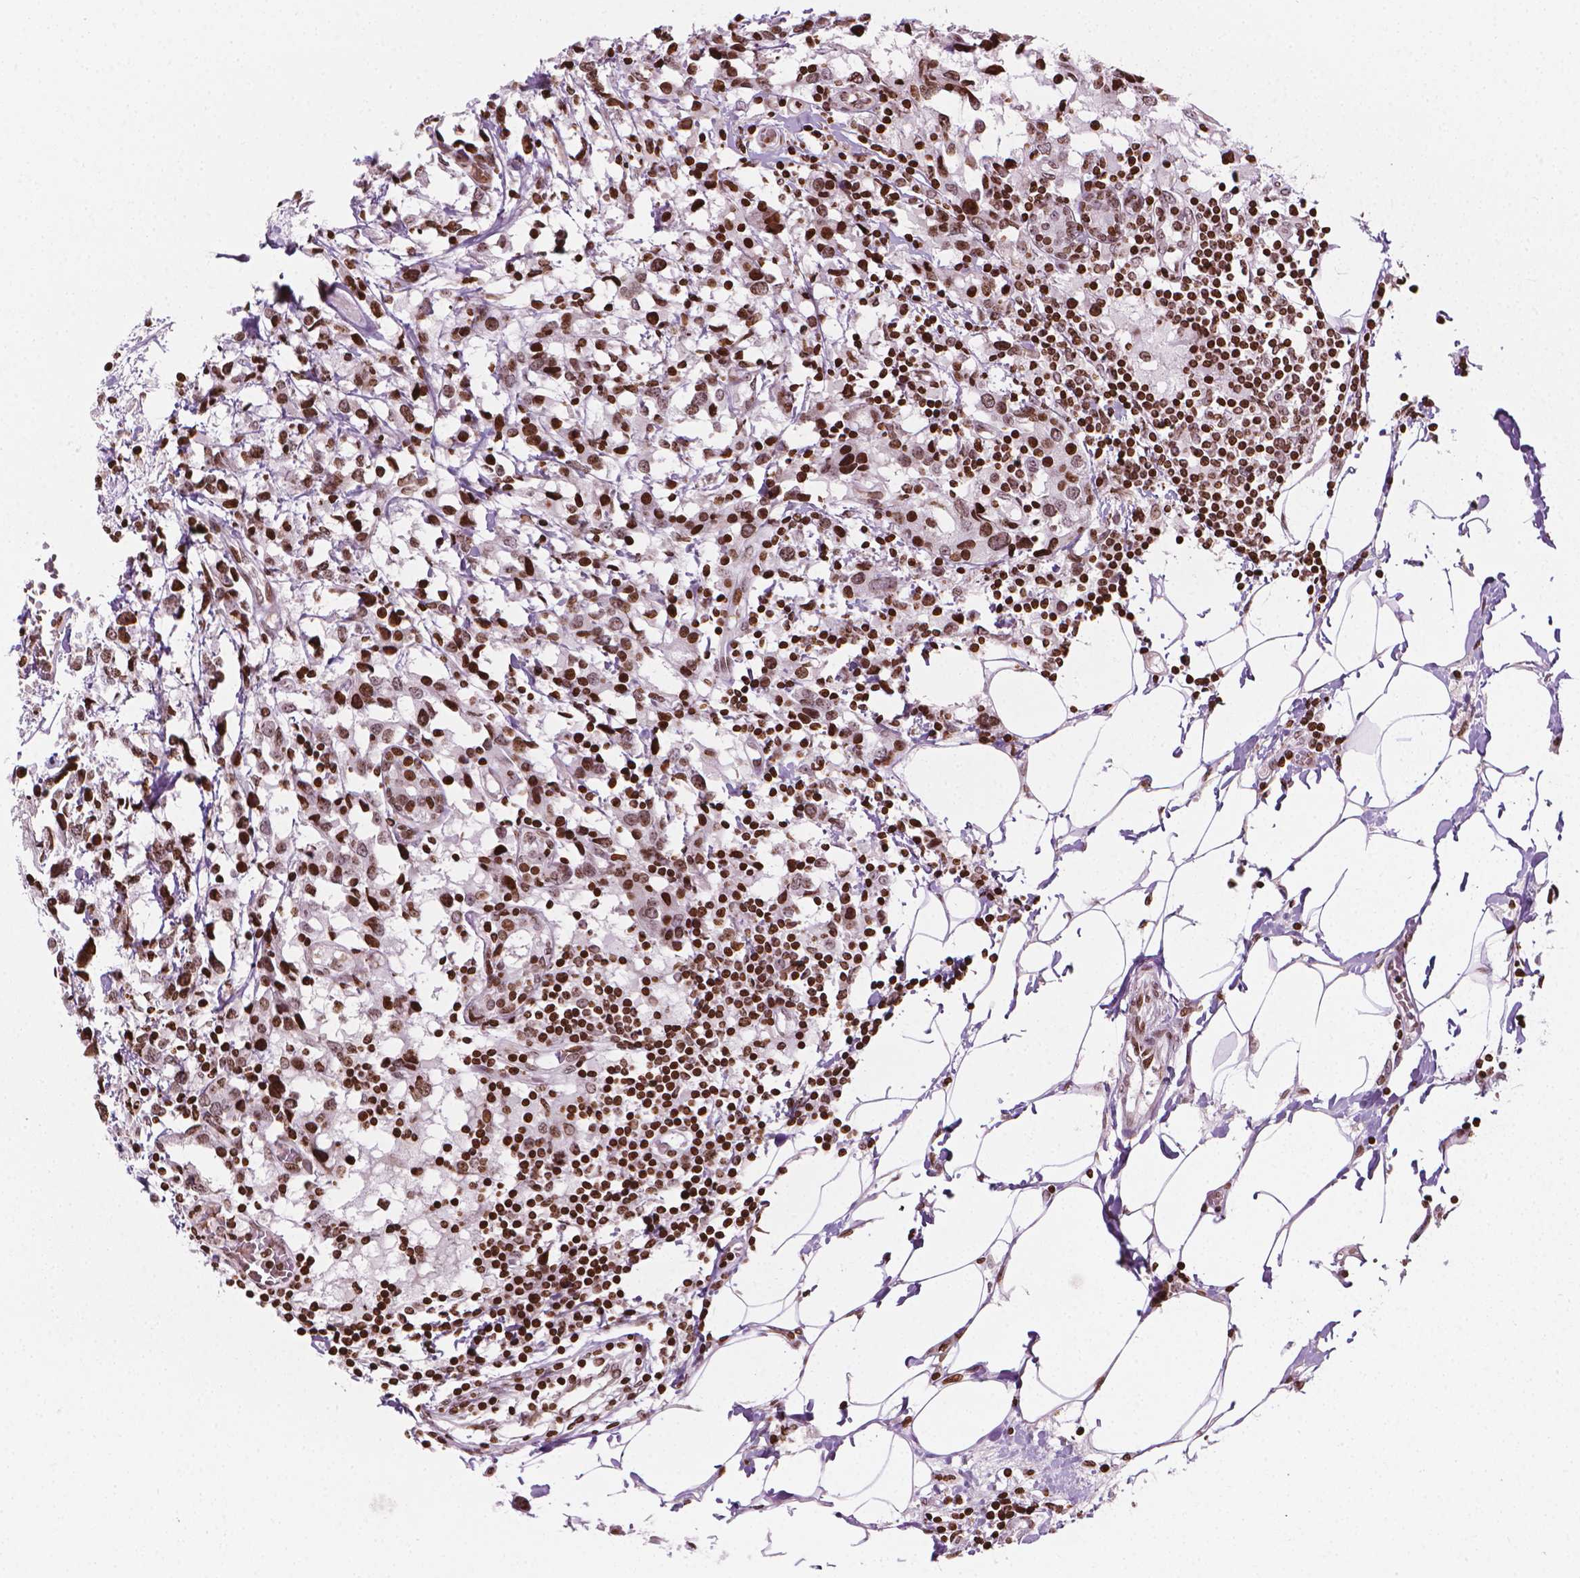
{"staining": {"intensity": "moderate", "quantity": ">75%", "location": "nuclear"}, "tissue": "breast cancer", "cell_type": "Tumor cells", "image_type": "cancer", "snomed": [{"axis": "morphology", "description": "Lobular carcinoma"}, {"axis": "topography", "description": "Breast"}], "caption": "A high-resolution image shows IHC staining of breast cancer (lobular carcinoma), which shows moderate nuclear positivity in approximately >75% of tumor cells.", "gene": "PIP4K2A", "patient": {"sex": "female", "age": 59}}